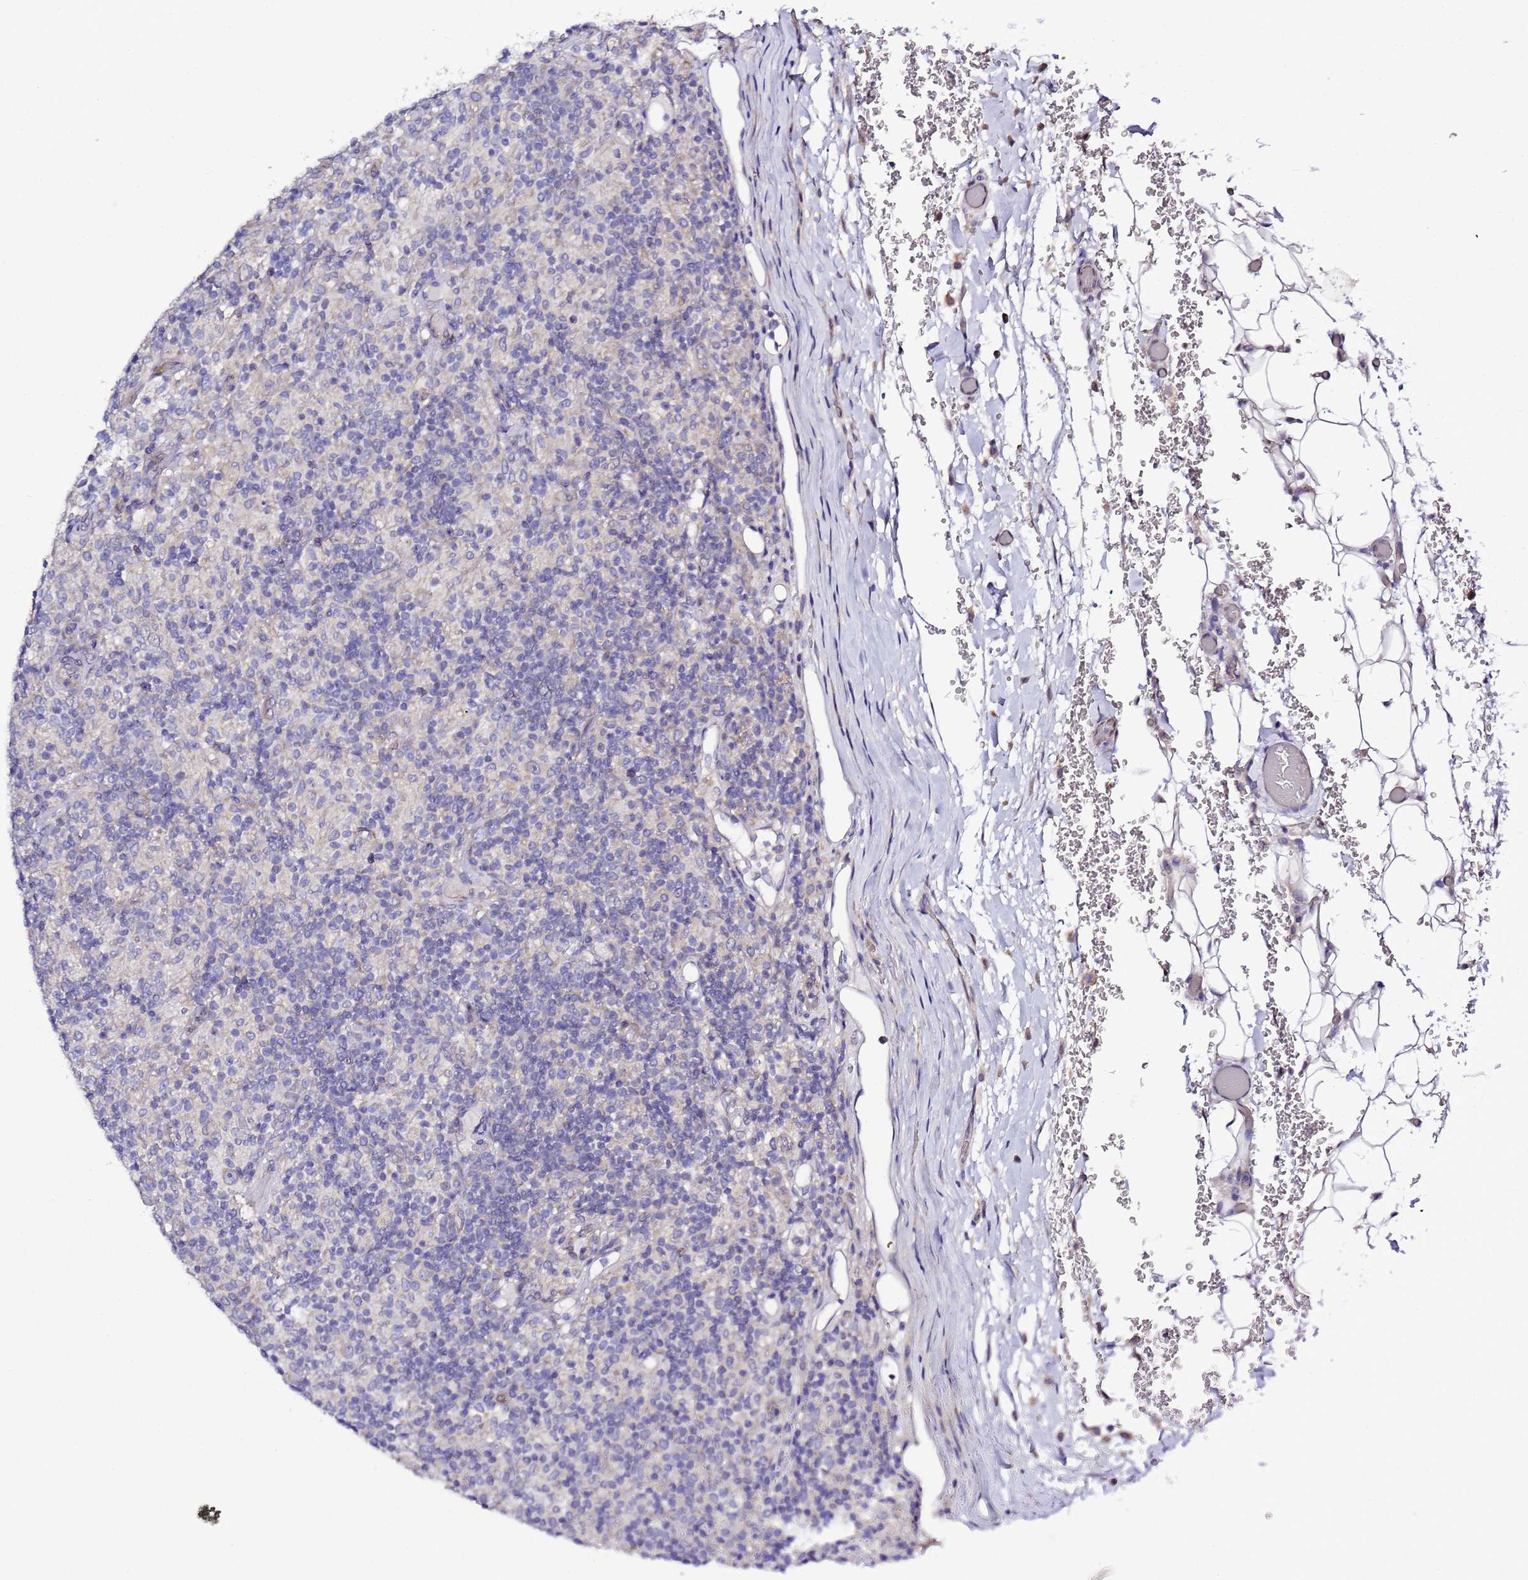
{"staining": {"intensity": "negative", "quantity": "none", "location": "none"}, "tissue": "lymphoma", "cell_type": "Tumor cells", "image_type": "cancer", "snomed": [{"axis": "morphology", "description": "Hodgkin's disease, NOS"}, {"axis": "topography", "description": "Lymph node"}], "caption": "Lymphoma stained for a protein using IHC displays no positivity tumor cells.", "gene": "SPCS1", "patient": {"sex": "male", "age": 70}}